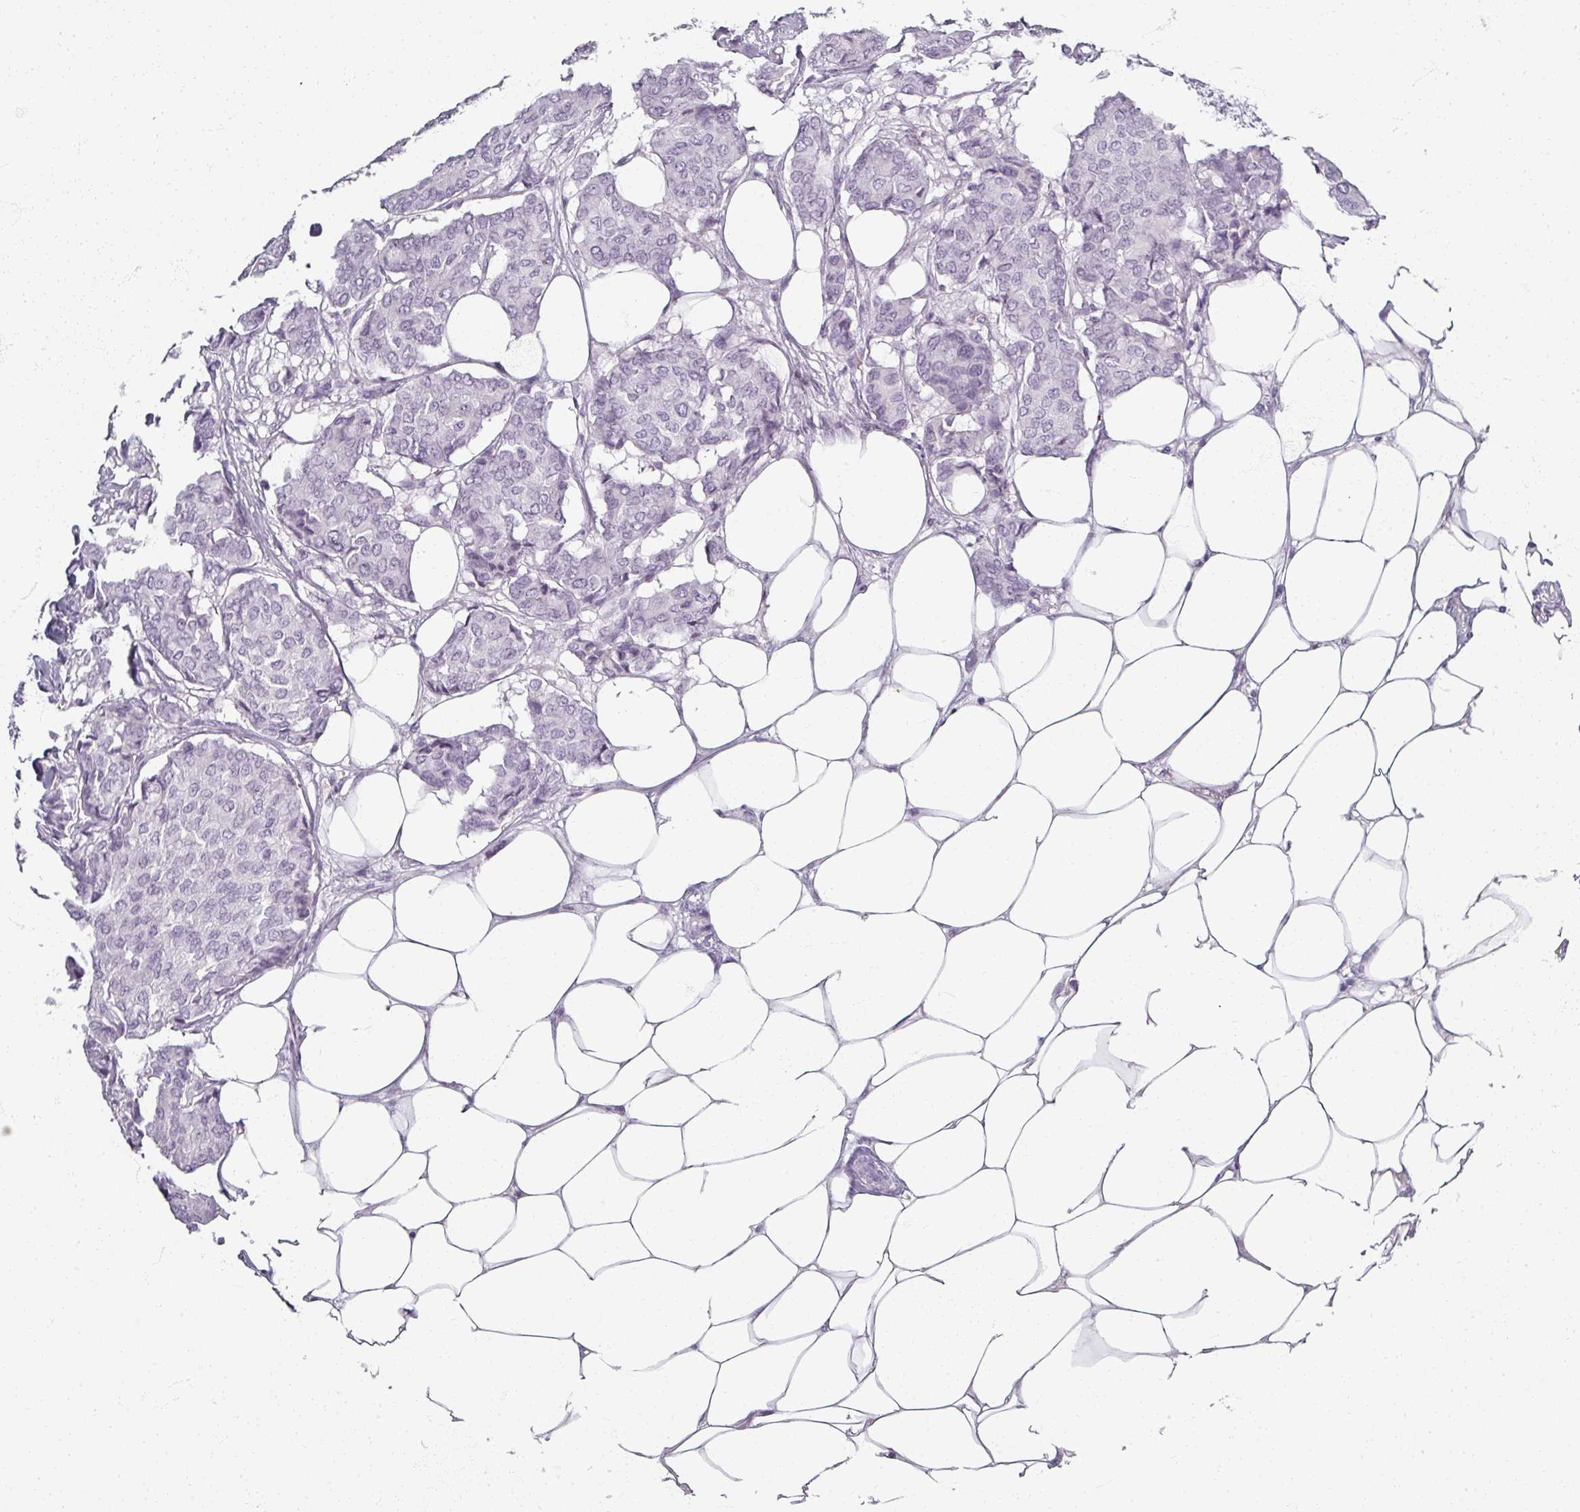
{"staining": {"intensity": "negative", "quantity": "none", "location": "none"}, "tissue": "breast cancer", "cell_type": "Tumor cells", "image_type": "cancer", "snomed": [{"axis": "morphology", "description": "Duct carcinoma"}, {"axis": "topography", "description": "Breast"}], "caption": "This histopathology image is of breast cancer (invasive ductal carcinoma) stained with immunohistochemistry (IHC) to label a protein in brown with the nuclei are counter-stained blue. There is no staining in tumor cells.", "gene": "REG3G", "patient": {"sex": "female", "age": 75}}